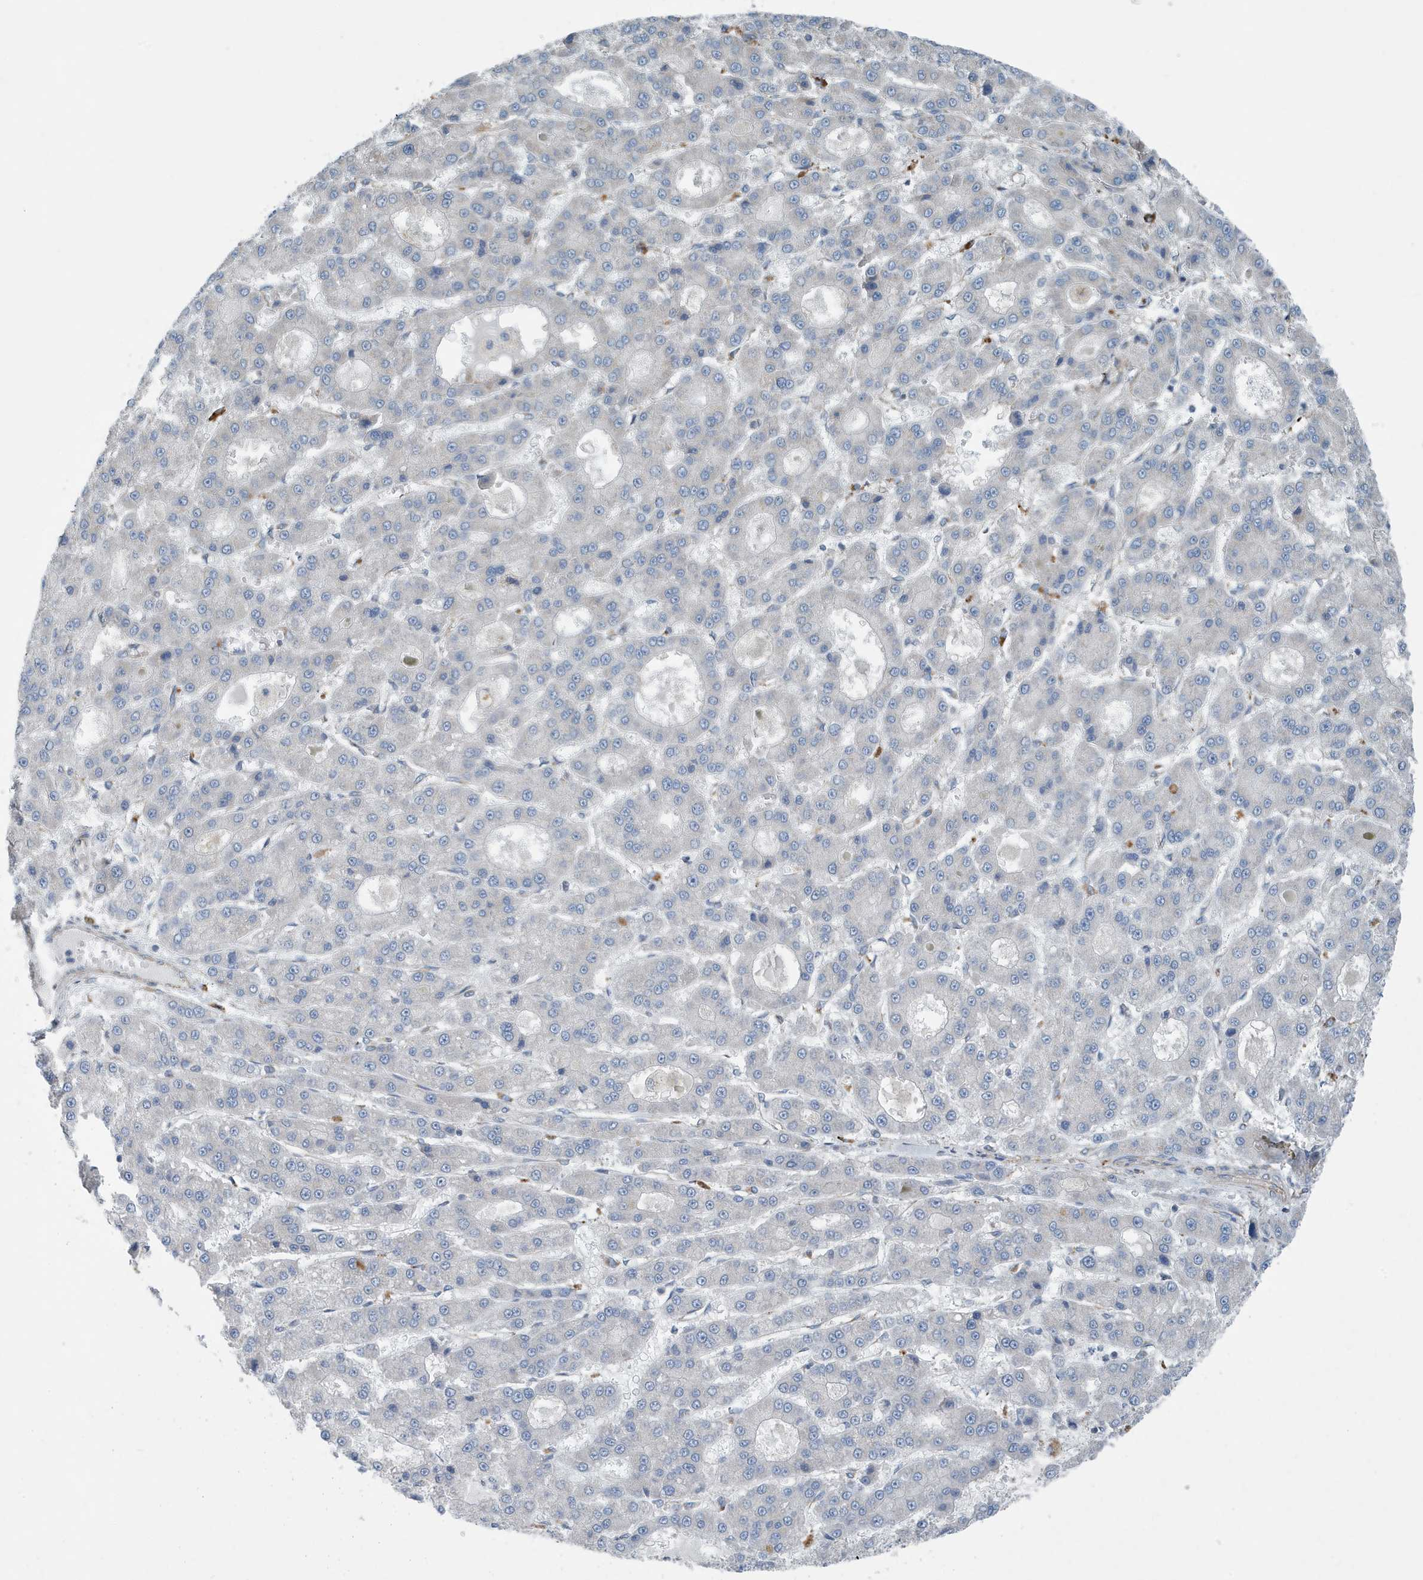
{"staining": {"intensity": "negative", "quantity": "none", "location": "none"}, "tissue": "liver cancer", "cell_type": "Tumor cells", "image_type": "cancer", "snomed": [{"axis": "morphology", "description": "Carcinoma, Hepatocellular, NOS"}, {"axis": "topography", "description": "Liver"}], "caption": "Immunohistochemical staining of liver cancer (hepatocellular carcinoma) displays no significant positivity in tumor cells. The staining is performed using DAB (3,3'-diaminobenzidine) brown chromogen with nuclei counter-stained in using hematoxylin.", "gene": "PPM1M", "patient": {"sex": "male", "age": 70}}